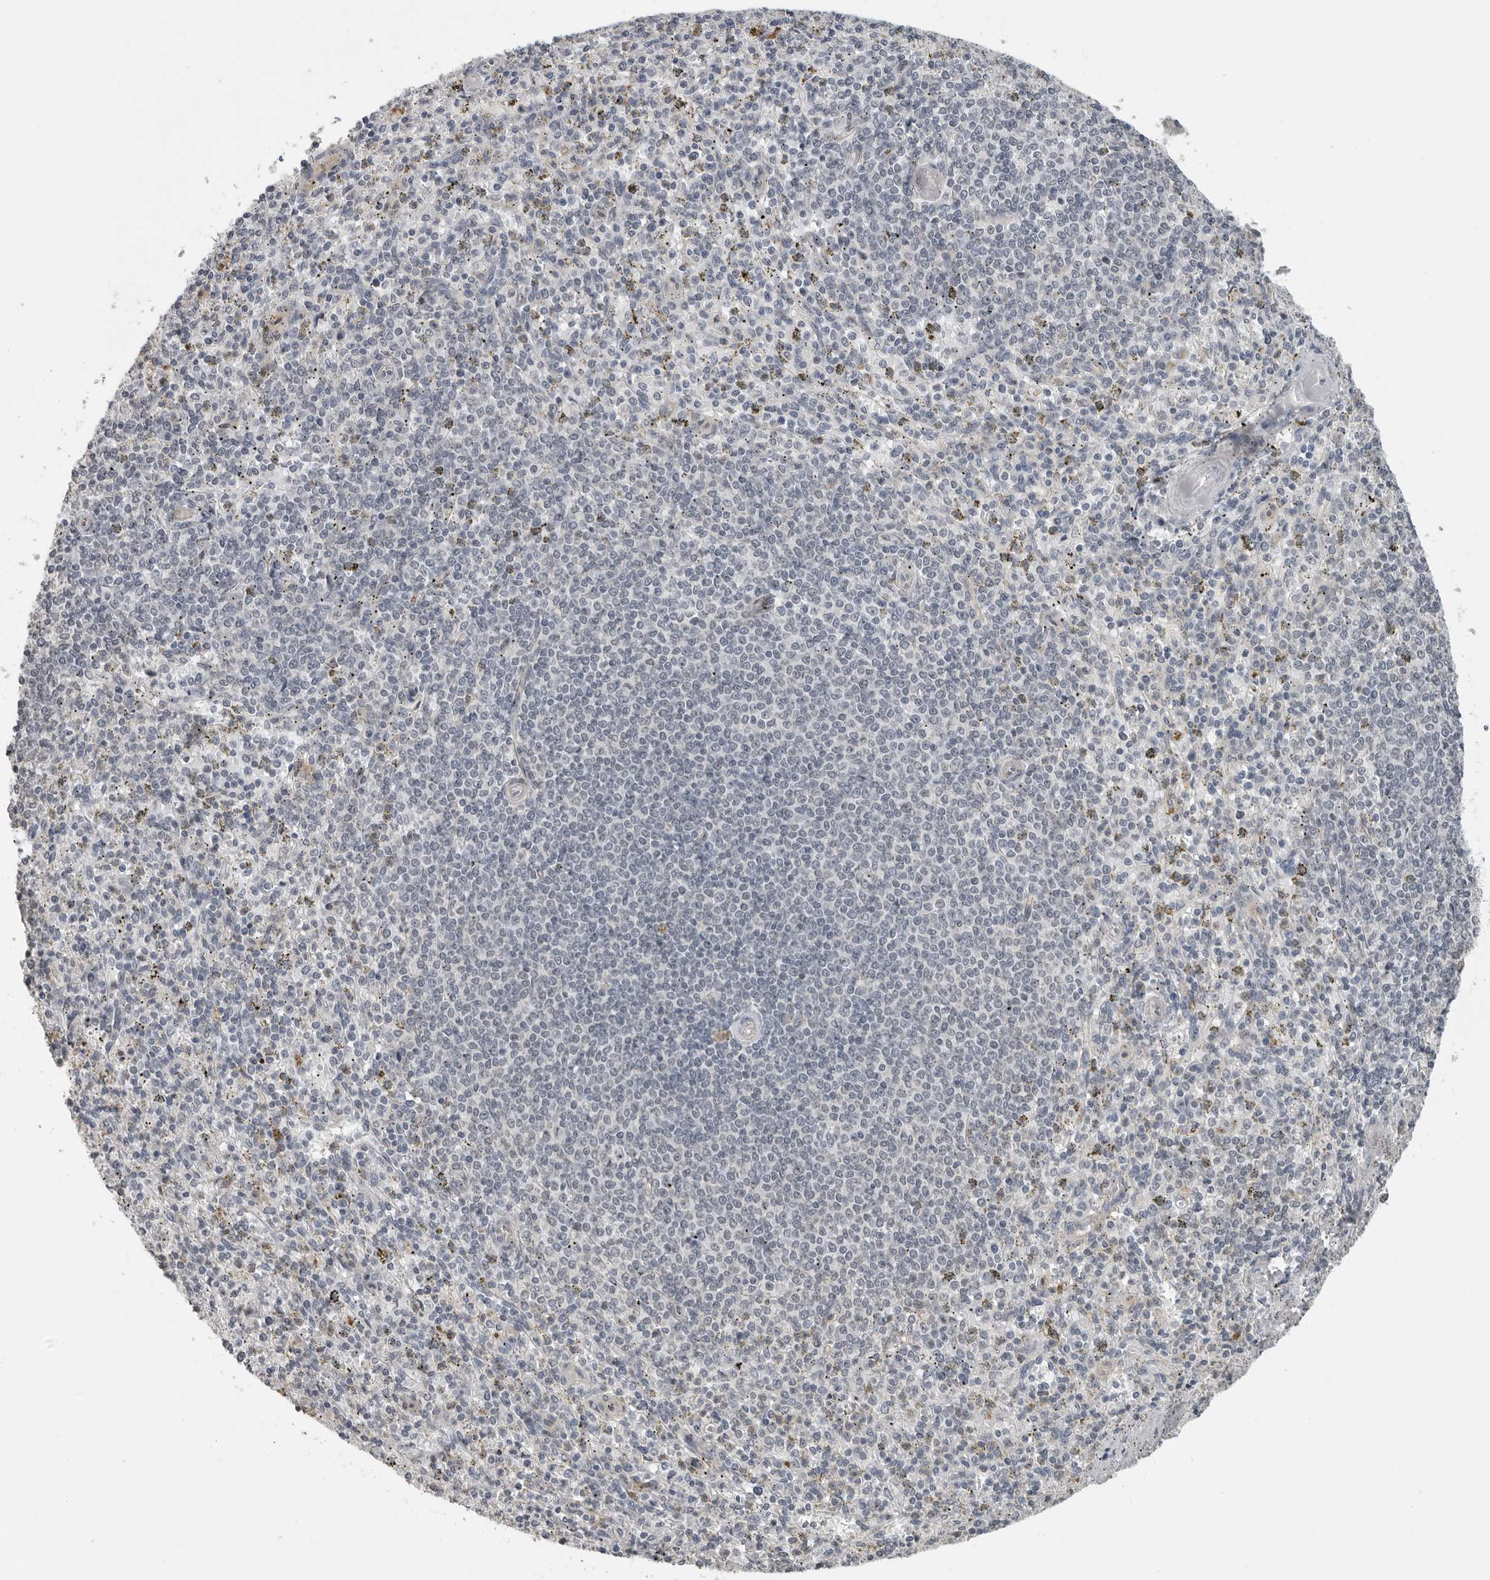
{"staining": {"intensity": "negative", "quantity": "none", "location": "none"}, "tissue": "spleen", "cell_type": "Cells in red pulp", "image_type": "normal", "snomed": [{"axis": "morphology", "description": "Normal tissue, NOS"}, {"axis": "topography", "description": "Spleen"}], "caption": "Cells in red pulp are negative for brown protein staining in normal spleen. (DAB (3,3'-diaminobenzidine) IHC with hematoxylin counter stain).", "gene": "PRRX2", "patient": {"sex": "male", "age": 72}}